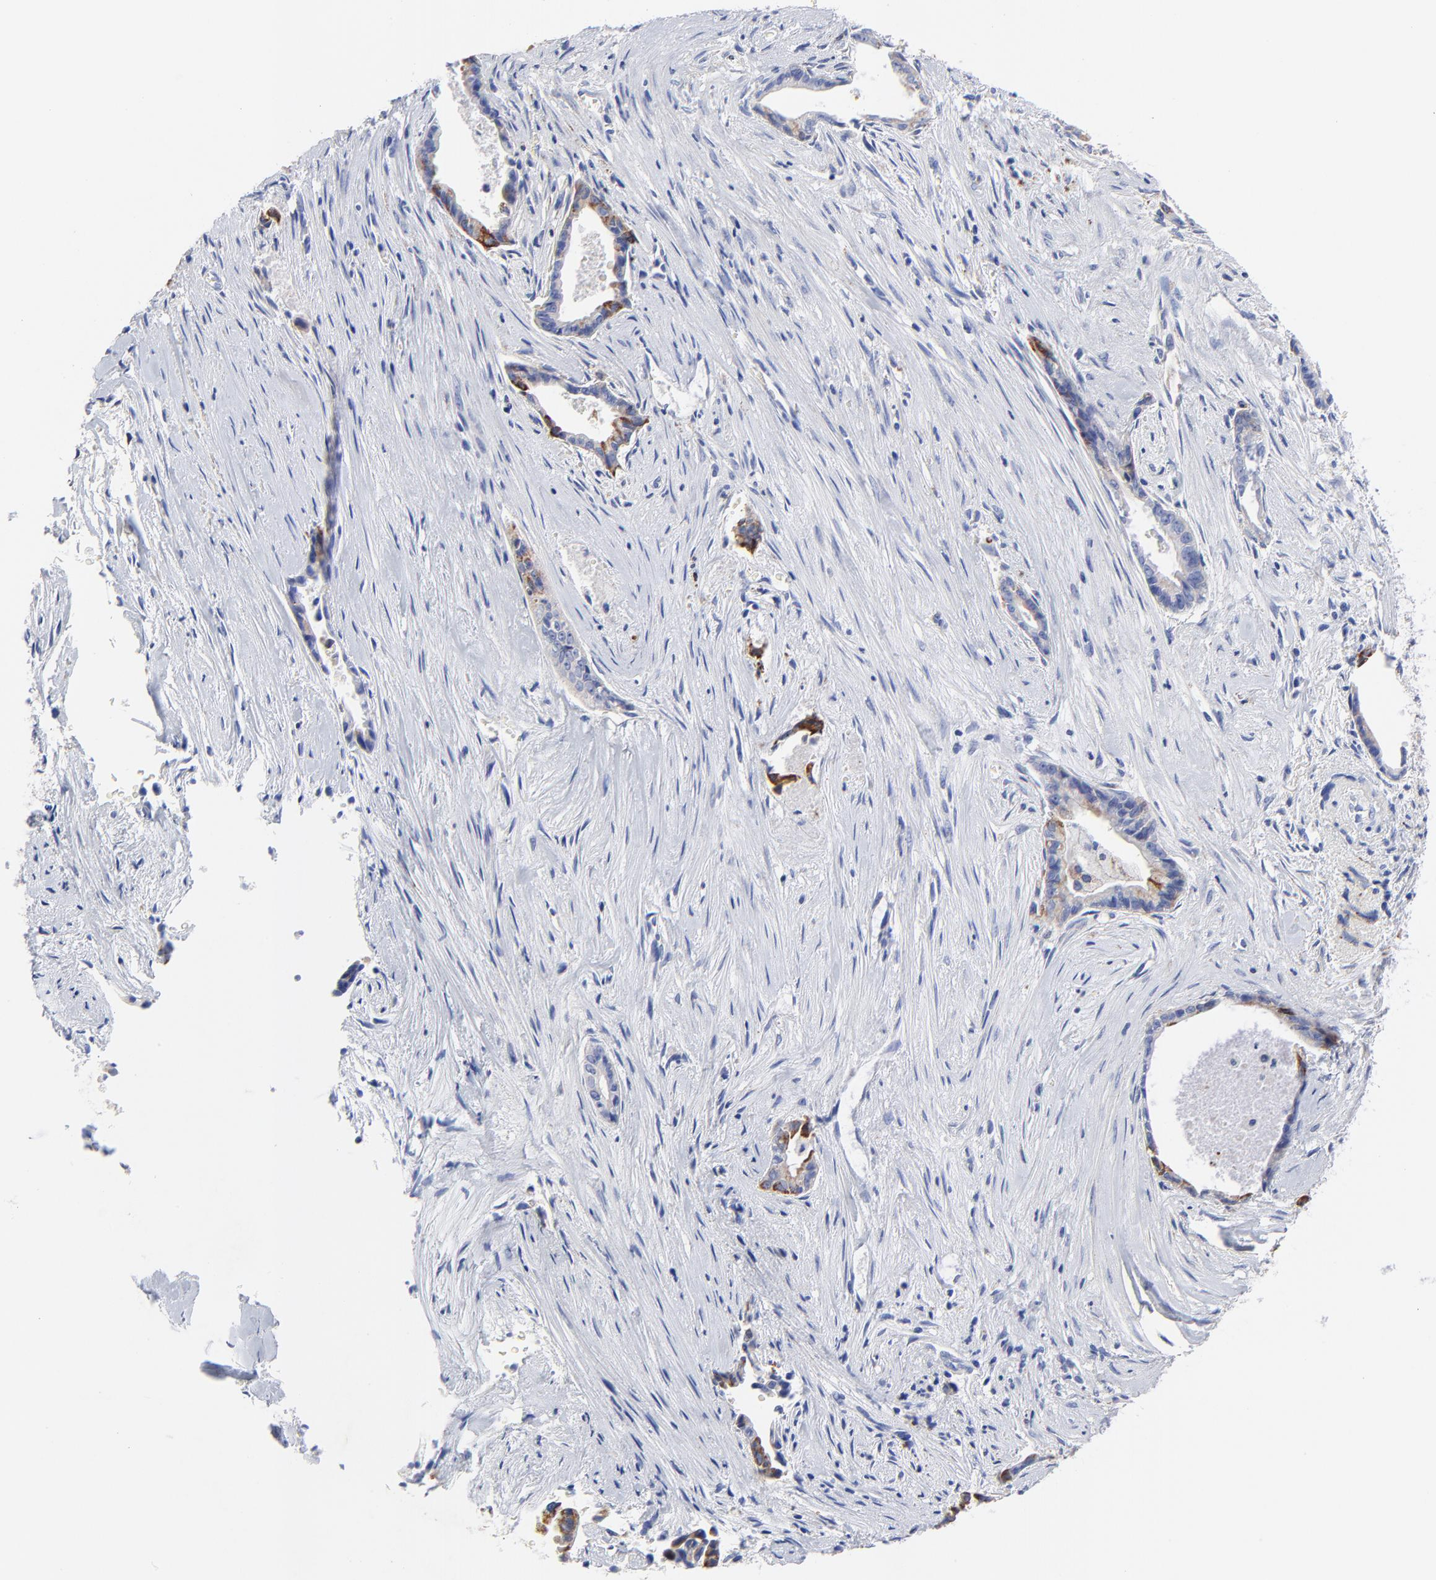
{"staining": {"intensity": "moderate", "quantity": "25%-75%", "location": "cytoplasmic/membranous"}, "tissue": "liver cancer", "cell_type": "Tumor cells", "image_type": "cancer", "snomed": [{"axis": "morphology", "description": "Cholangiocarcinoma"}, {"axis": "topography", "description": "Liver"}], "caption": "Tumor cells show medium levels of moderate cytoplasmic/membranous expression in about 25%-75% of cells in human liver cancer (cholangiocarcinoma).", "gene": "FBXO10", "patient": {"sex": "female", "age": 55}}